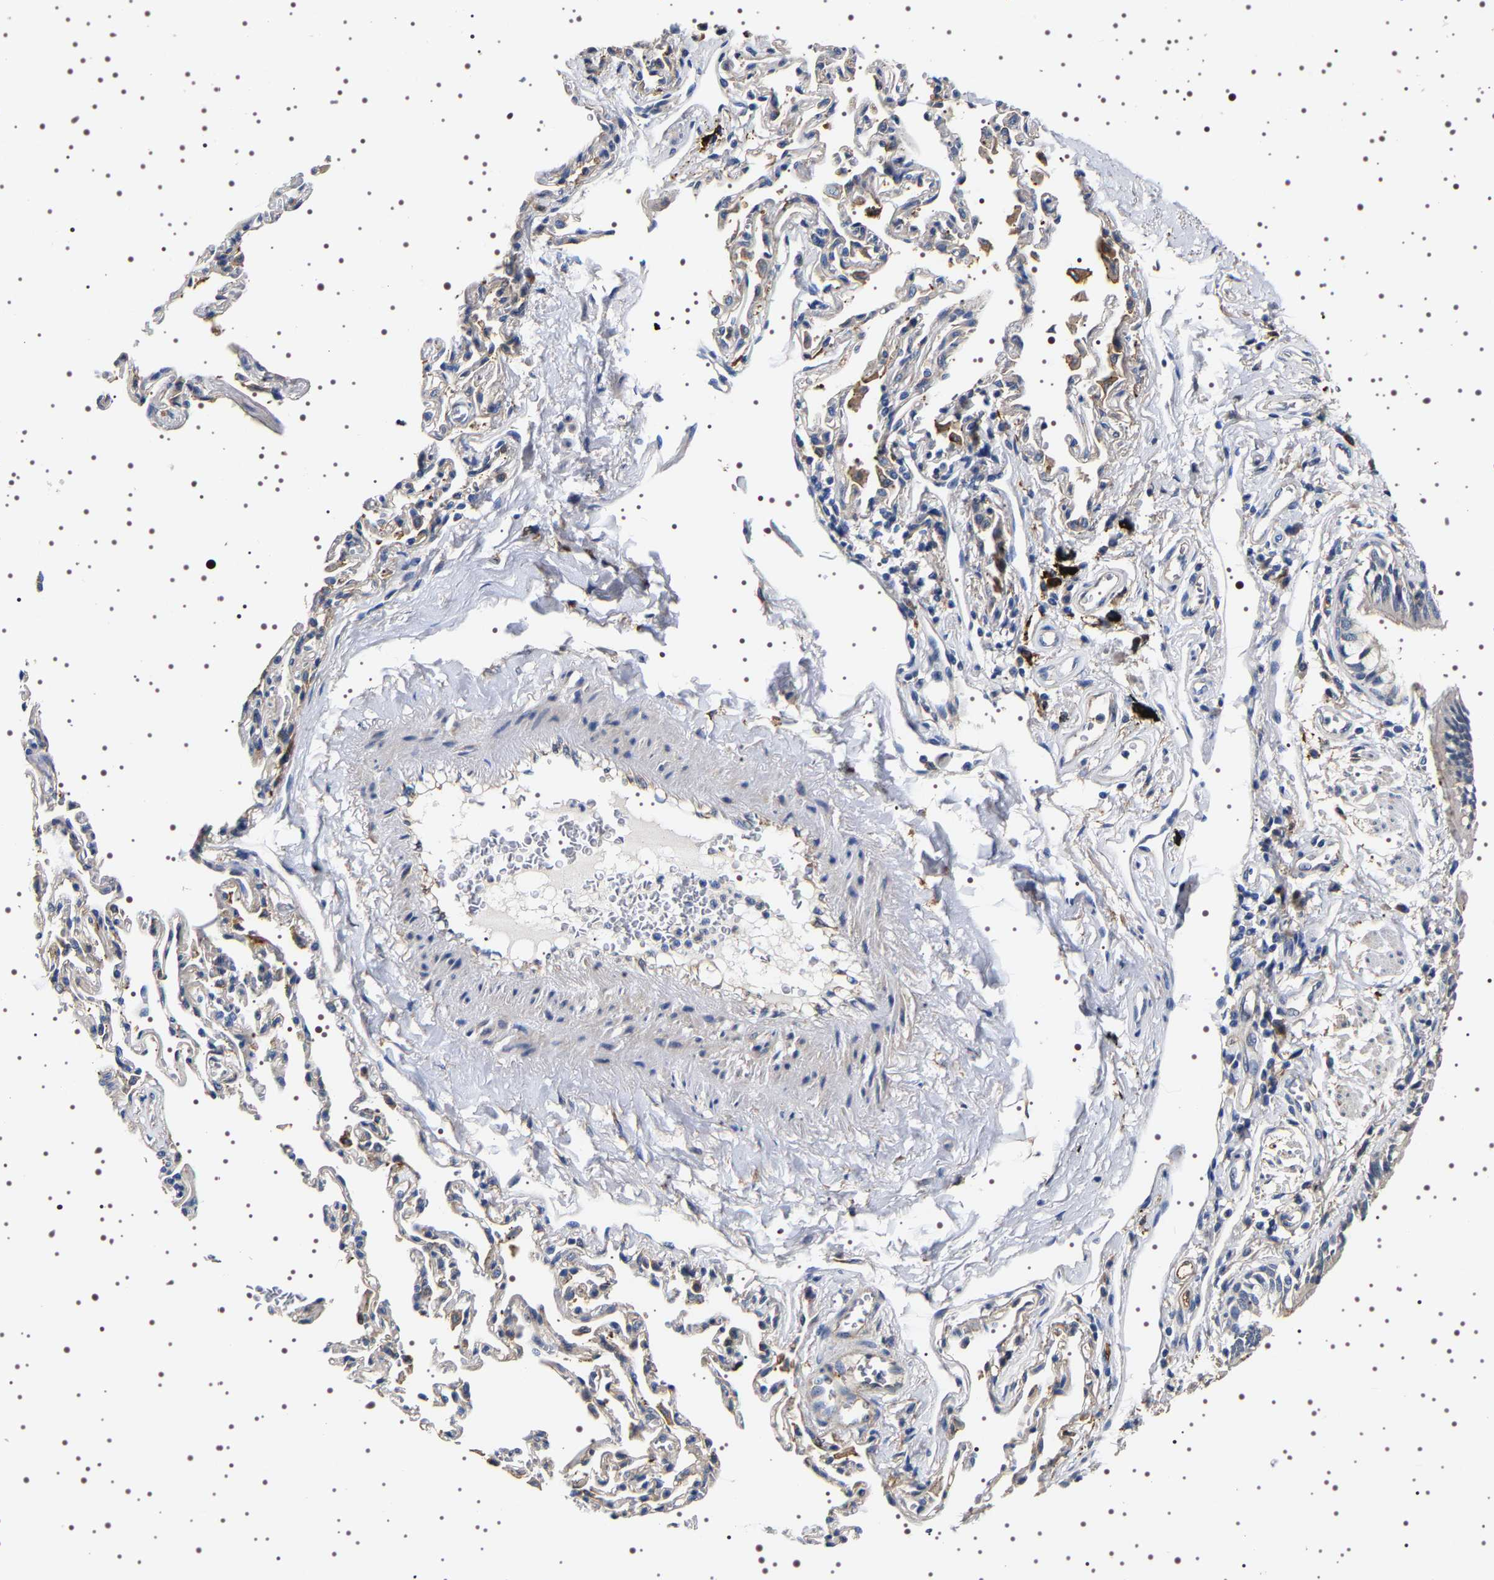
{"staining": {"intensity": "moderate", "quantity": "<25%", "location": "cytoplasmic/membranous"}, "tissue": "bronchus", "cell_type": "Respiratory epithelial cells", "image_type": "normal", "snomed": [{"axis": "morphology", "description": "Normal tissue, NOS"}, {"axis": "topography", "description": "Bronchus"}, {"axis": "topography", "description": "Lung"}], "caption": "High-magnification brightfield microscopy of normal bronchus stained with DAB (3,3'-diaminobenzidine) (brown) and counterstained with hematoxylin (blue). respiratory epithelial cells exhibit moderate cytoplasmic/membranous positivity is identified in about<25% of cells. (DAB (3,3'-diaminobenzidine) IHC with brightfield microscopy, high magnification).", "gene": "ALPL", "patient": {"sex": "male", "age": 64}}